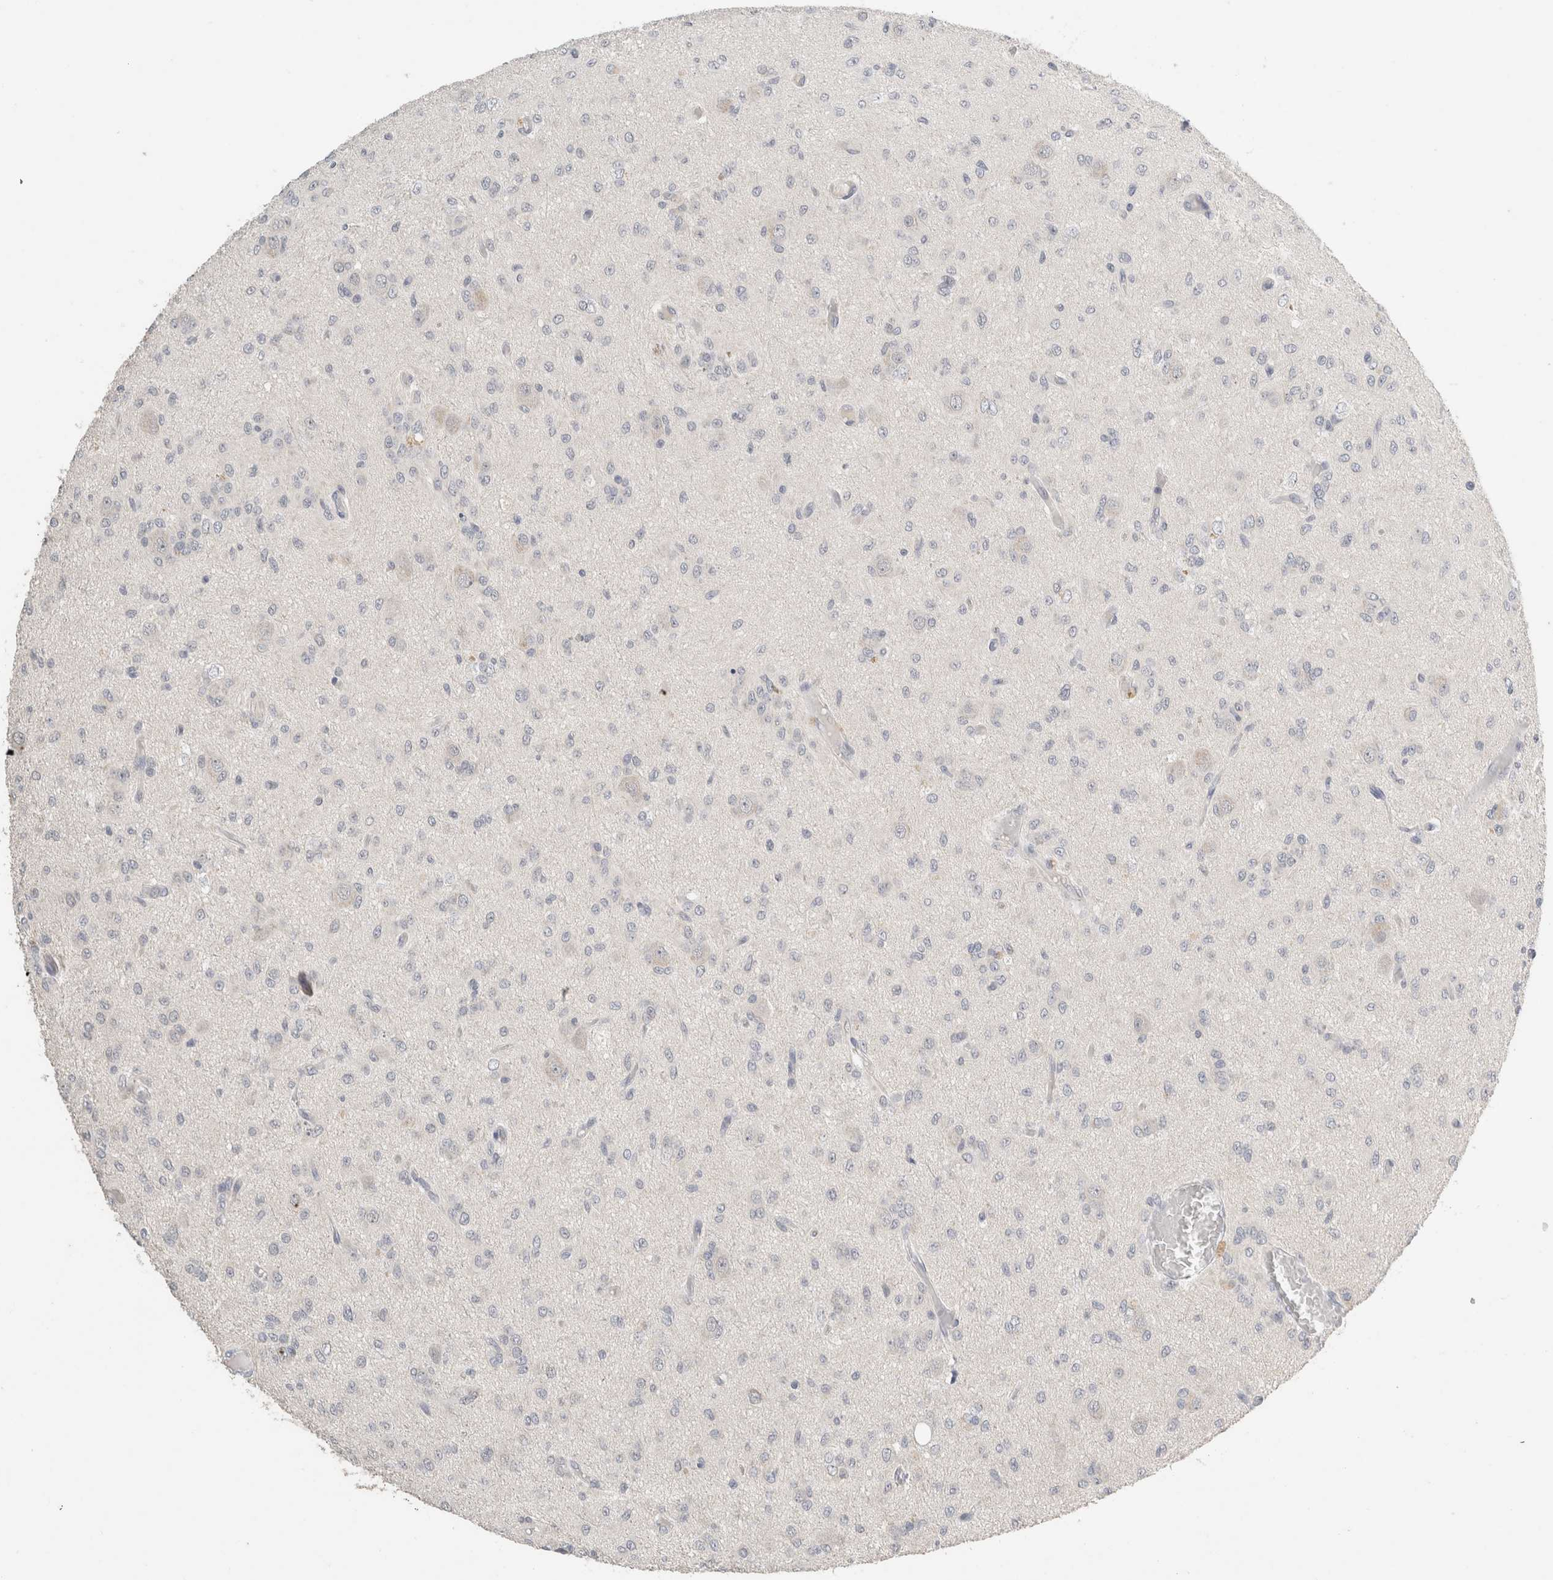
{"staining": {"intensity": "negative", "quantity": "none", "location": "none"}, "tissue": "glioma", "cell_type": "Tumor cells", "image_type": "cancer", "snomed": [{"axis": "morphology", "description": "Glioma, malignant, High grade"}, {"axis": "topography", "description": "Brain"}], "caption": "Immunohistochemistry (IHC) of human malignant high-grade glioma displays no expression in tumor cells.", "gene": "TRAT1", "patient": {"sex": "female", "age": 59}}